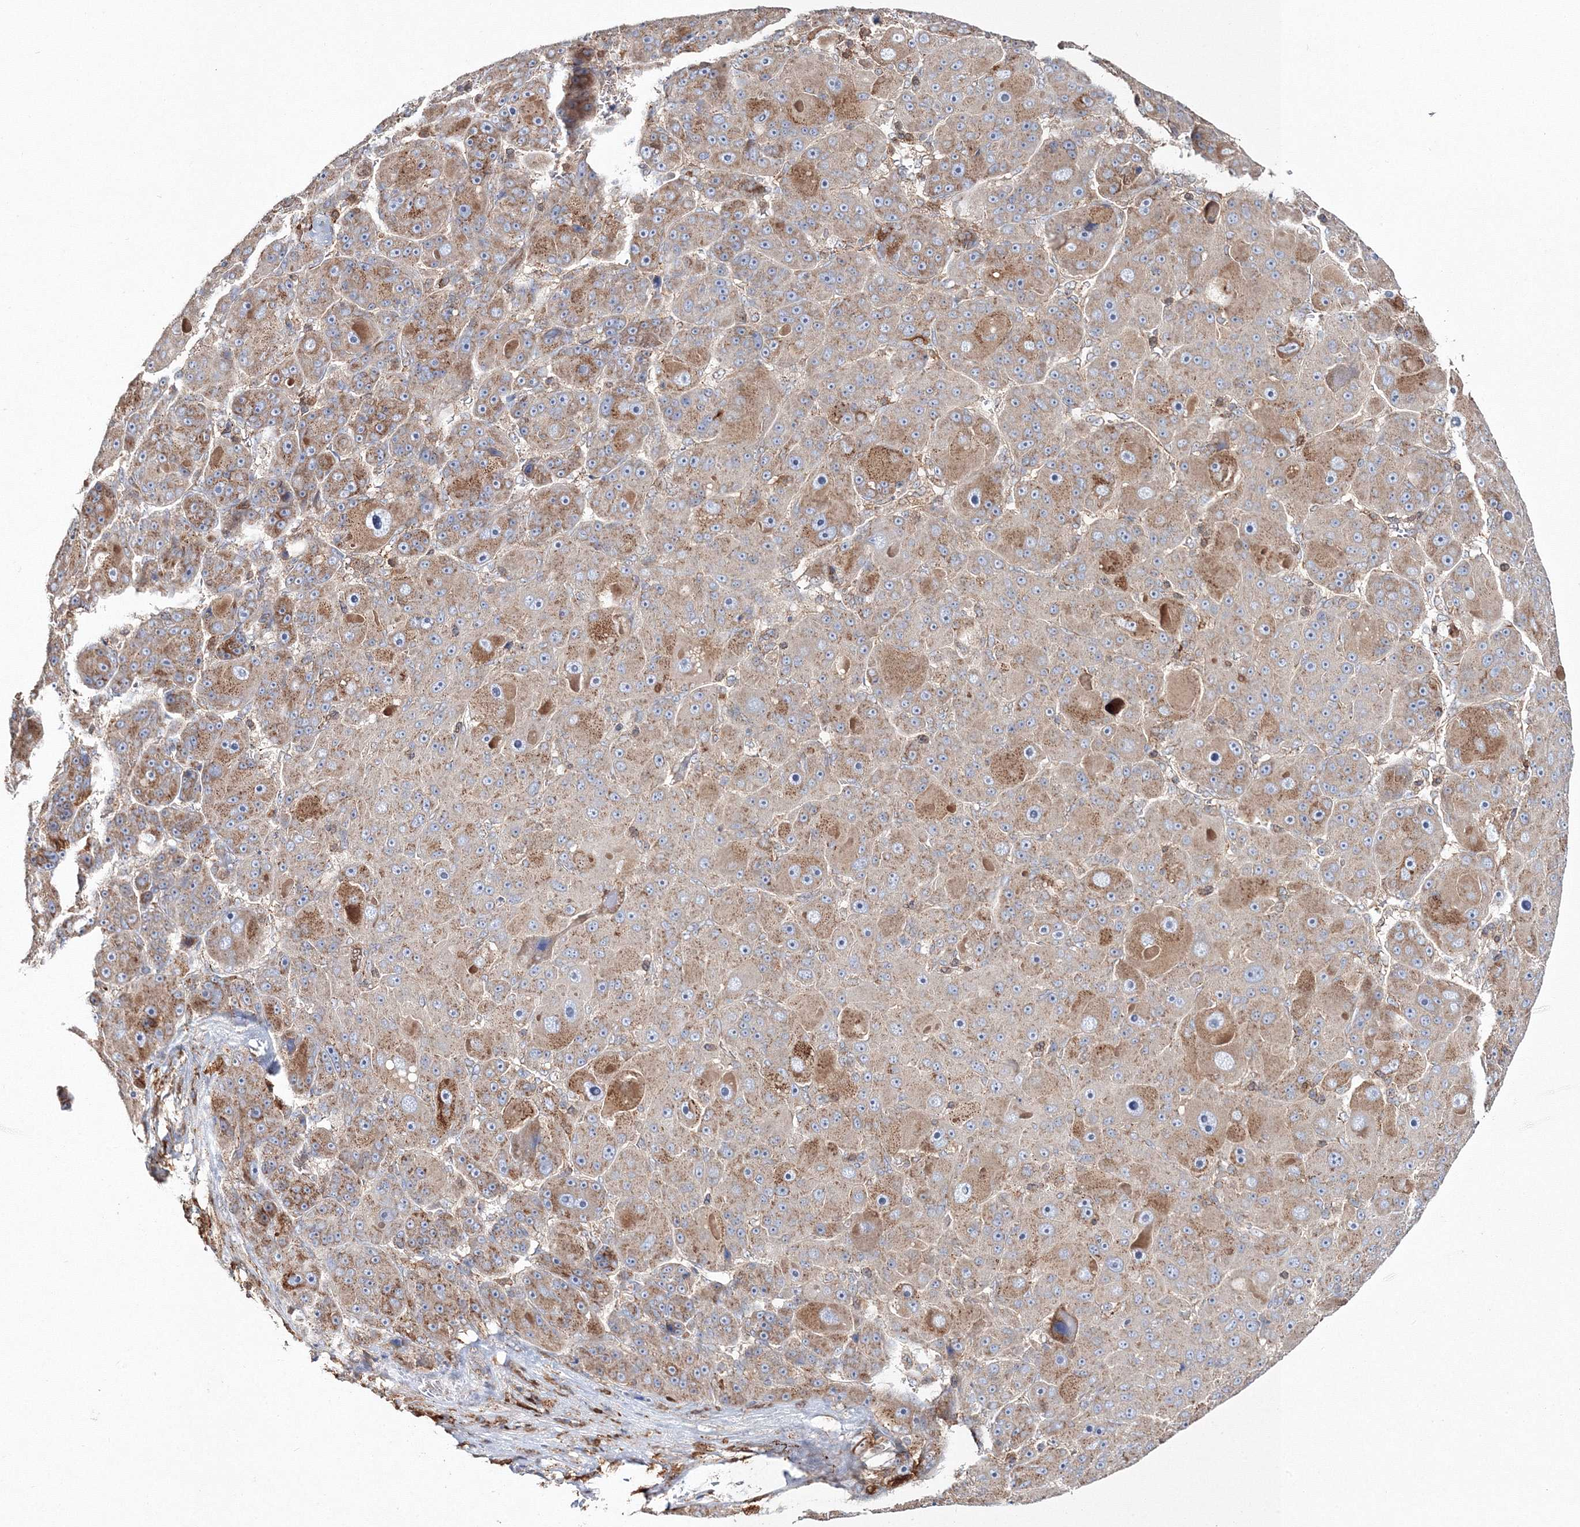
{"staining": {"intensity": "moderate", "quantity": "25%-75%", "location": "cytoplasmic/membranous"}, "tissue": "liver cancer", "cell_type": "Tumor cells", "image_type": "cancer", "snomed": [{"axis": "morphology", "description": "Carcinoma, Hepatocellular, NOS"}, {"axis": "topography", "description": "Liver"}], "caption": "Liver cancer stained with IHC demonstrates moderate cytoplasmic/membranous staining in approximately 25%-75% of tumor cells.", "gene": "ARCN1", "patient": {"sex": "male", "age": 76}}